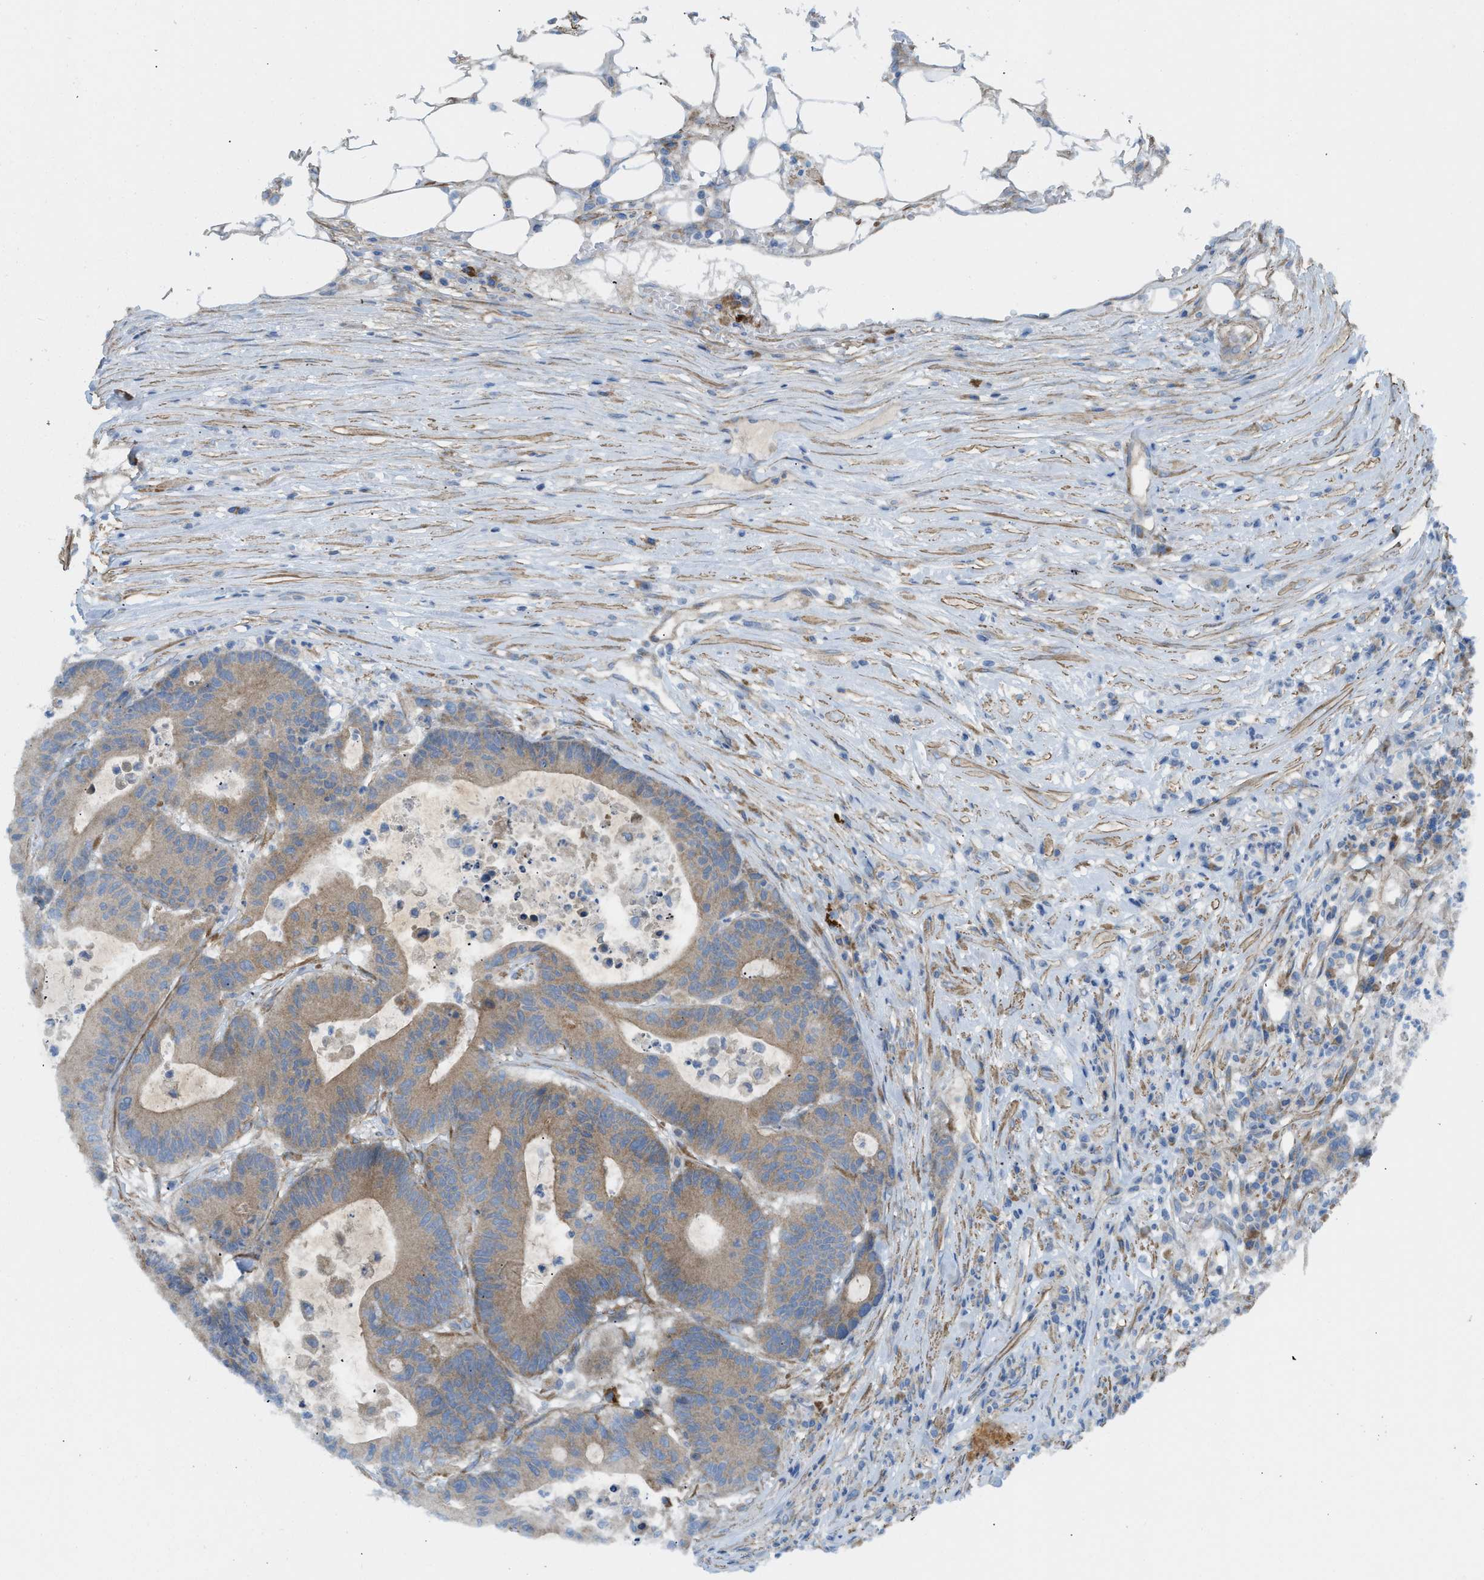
{"staining": {"intensity": "moderate", "quantity": "25%-75%", "location": "cytoplasmic/membranous"}, "tissue": "colorectal cancer", "cell_type": "Tumor cells", "image_type": "cancer", "snomed": [{"axis": "morphology", "description": "Adenocarcinoma, NOS"}, {"axis": "topography", "description": "Colon"}], "caption": "IHC of human colorectal cancer shows medium levels of moderate cytoplasmic/membranous expression in approximately 25%-75% of tumor cells.", "gene": "BMPR1A", "patient": {"sex": "female", "age": 84}}